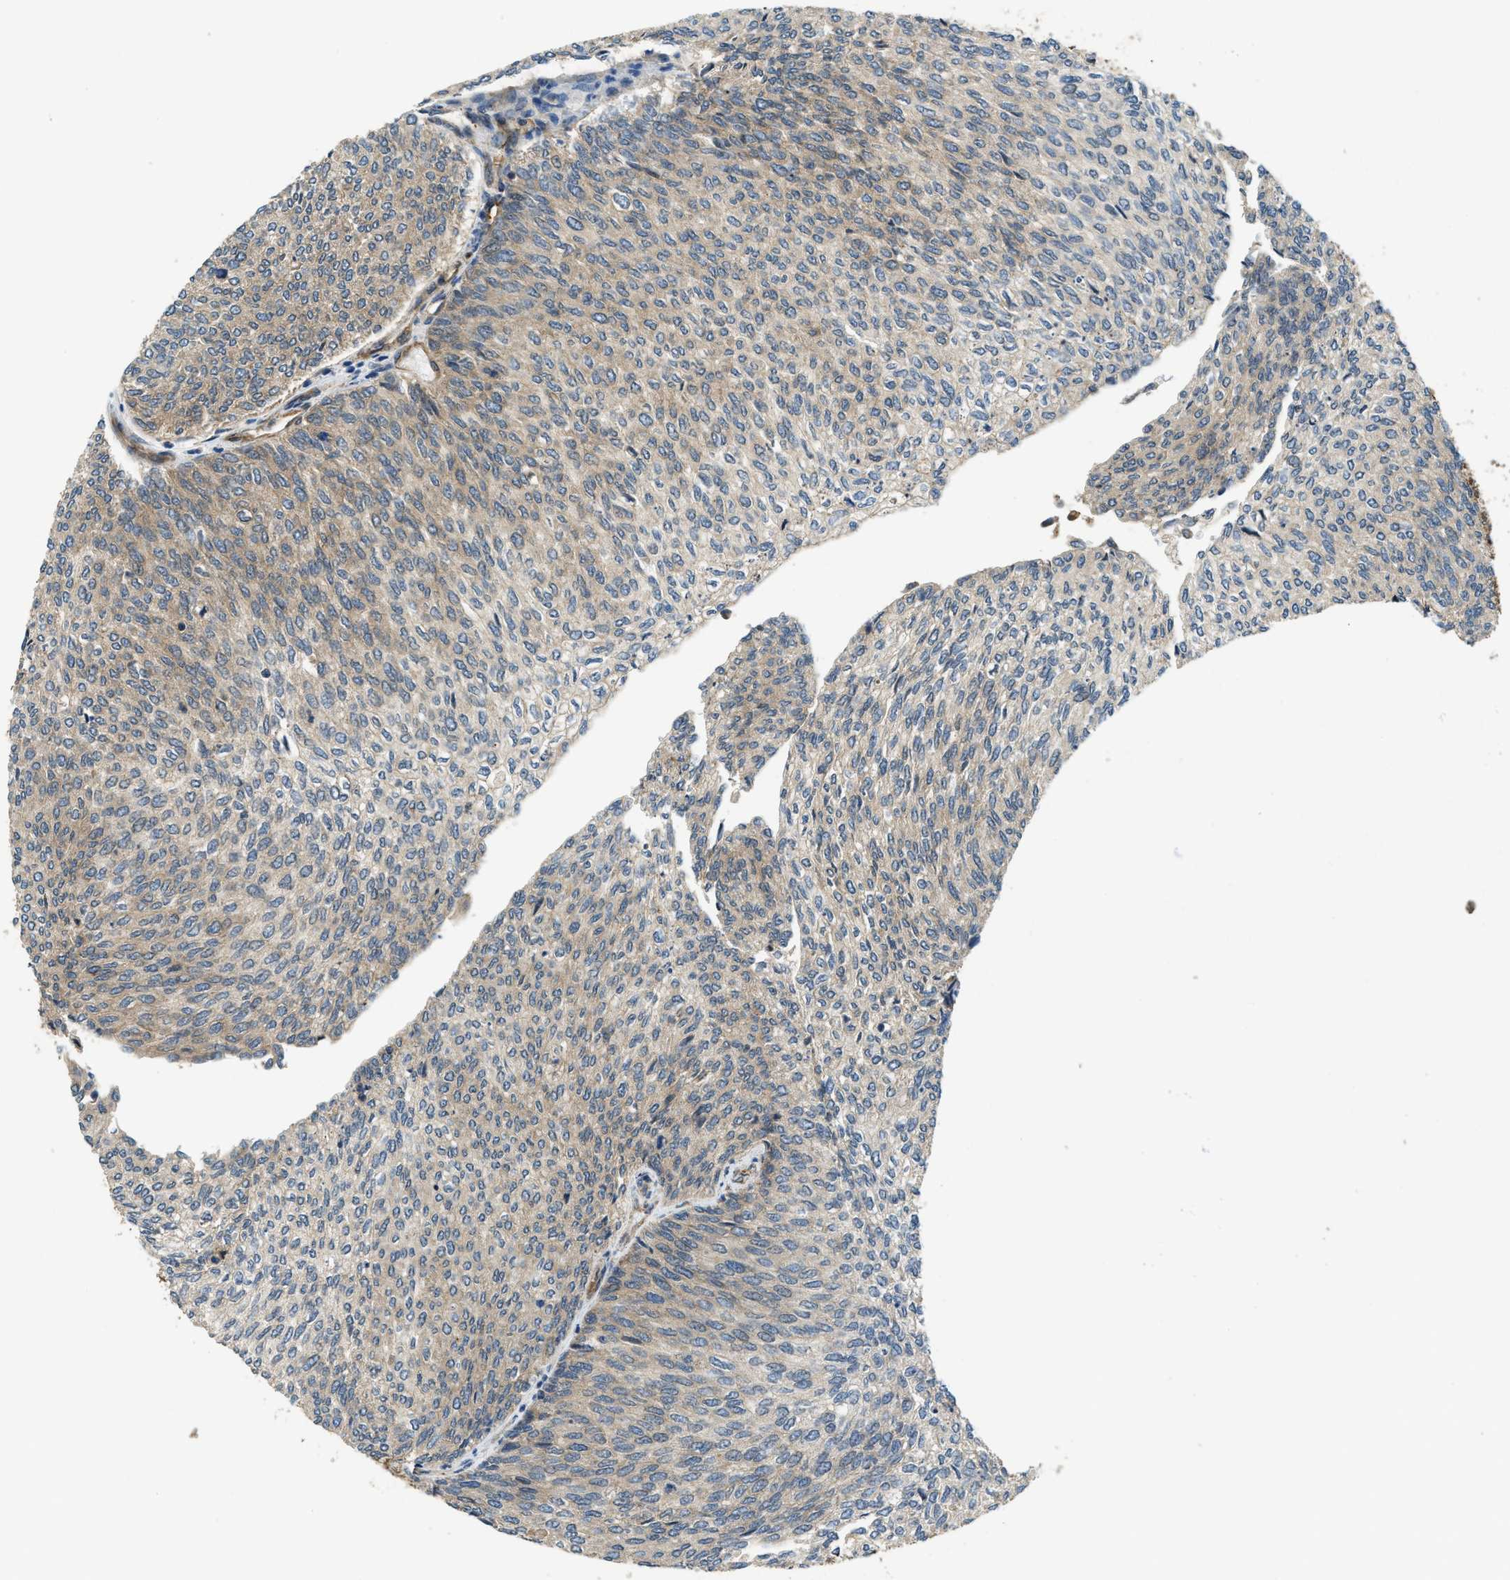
{"staining": {"intensity": "weak", "quantity": "25%-75%", "location": "cytoplasmic/membranous"}, "tissue": "urothelial cancer", "cell_type": "Tumor cells", "image_type": "cancer", "snomed": [{"axis": "morphology", "description": "Urothelial carcinoma, Low grade"}, {"axis": "topography", "description": "Urinary bladder"}], "caption": "A histopathology image of human urothelial carcinoma (low-grade) stained for a protein shows weak cytoplasmic/membranous brown staining in tumor cells.", "gene": "CGN", "patient": {"sex": "female", "age": 79}}